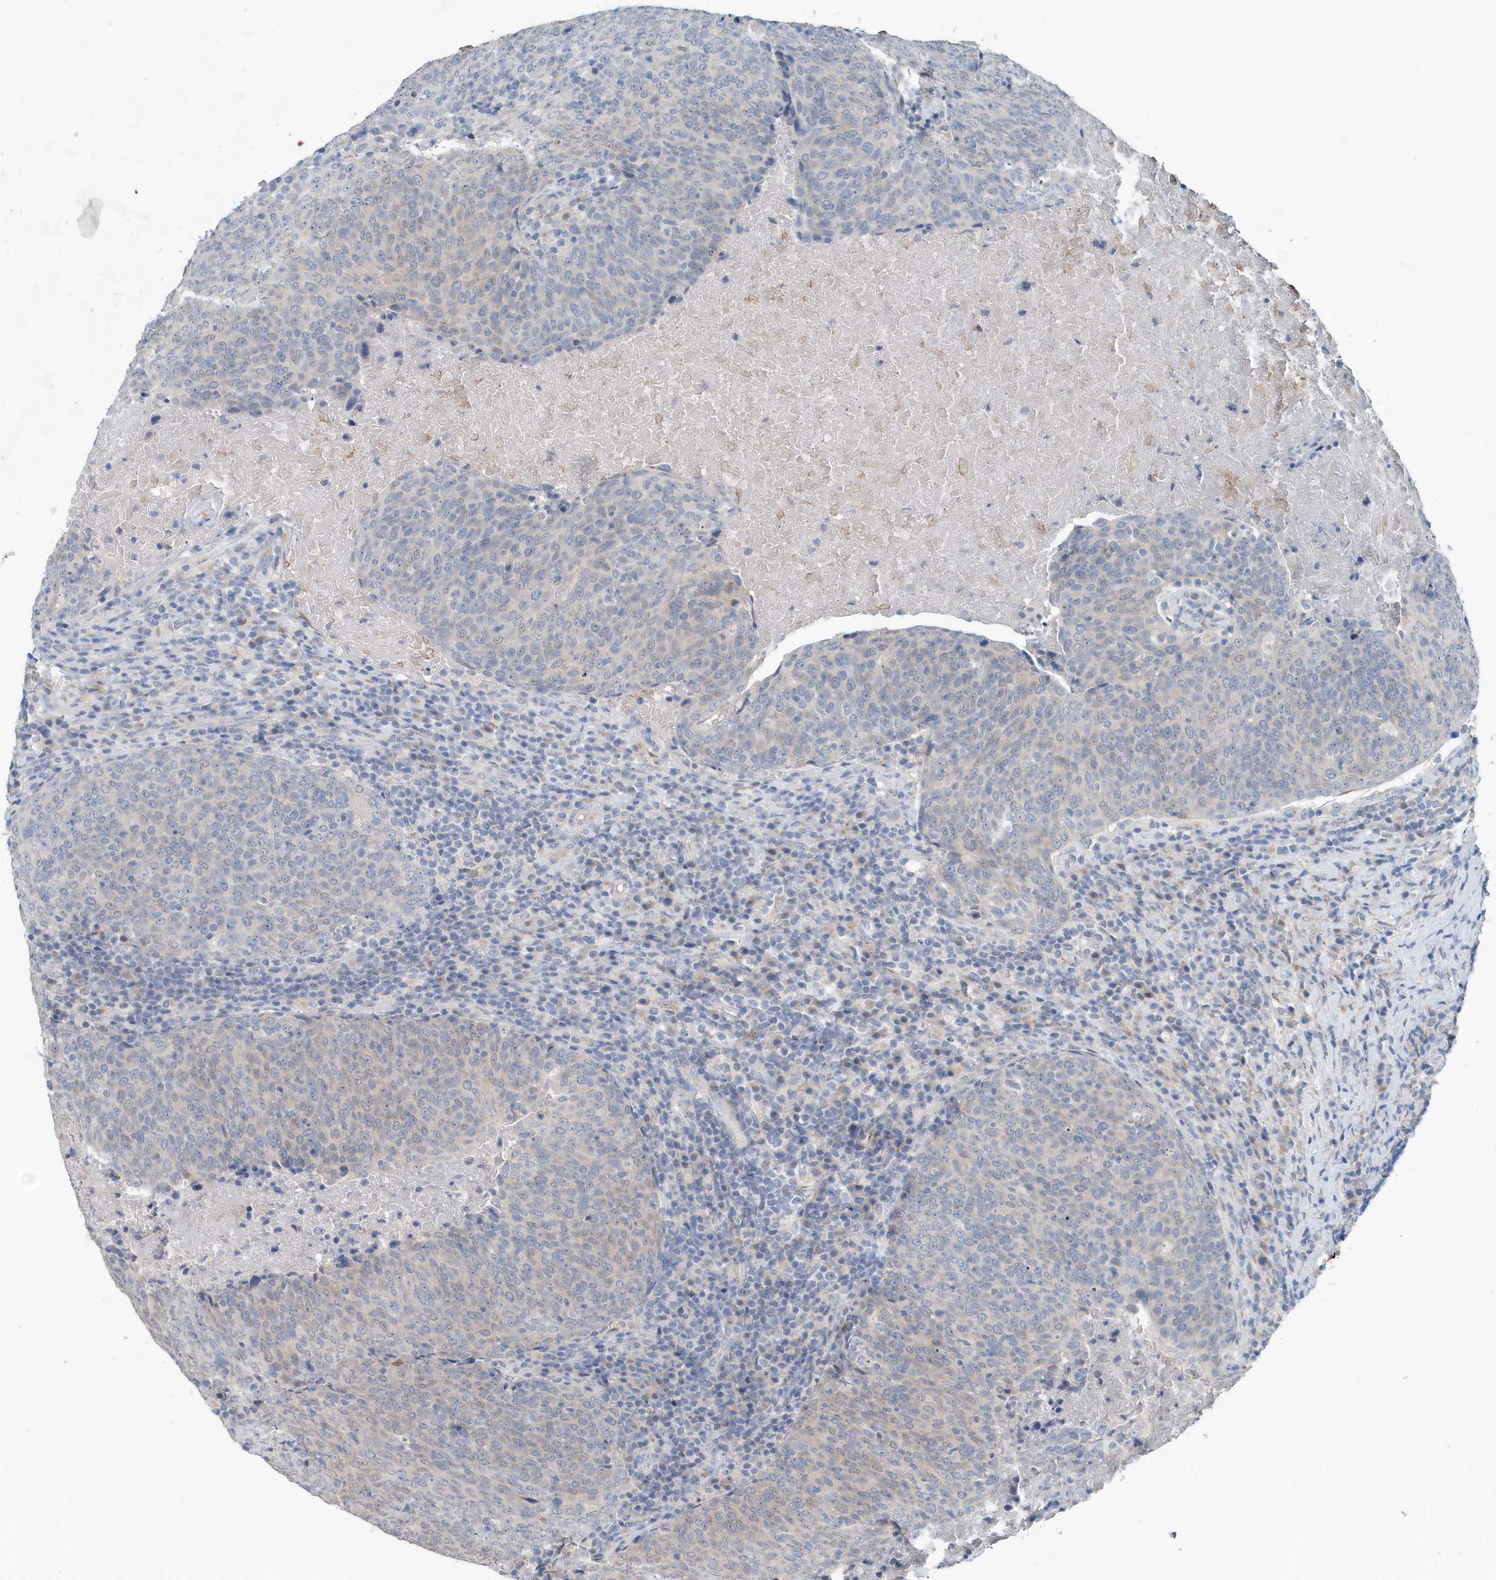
{"staining": {"intensity": "negative", "quantity": "none", "location": "none"}, "tissue": "head and neck cancer", "cell_type": "Tumor cells", "image_type": "cancer", "snomed": [{"axis": "morphology", "description": "Squamous cell carcinoma, NOS"}, {"axis": "morphology", "description": "Squamous cell carcinoma, metastatic, NOS"}, {"axis": "topography", "description": "Lymph node"}, {"axis": "topography", "description": "Head-Neck"}], "caption": "Metastatic squamous cell carcinoma (head and neck) was stained to show a protein in brown. There is no significant expression in tumor cells.", "gene": "PFN2", "patient": {"sex": "male", "age": 62}}